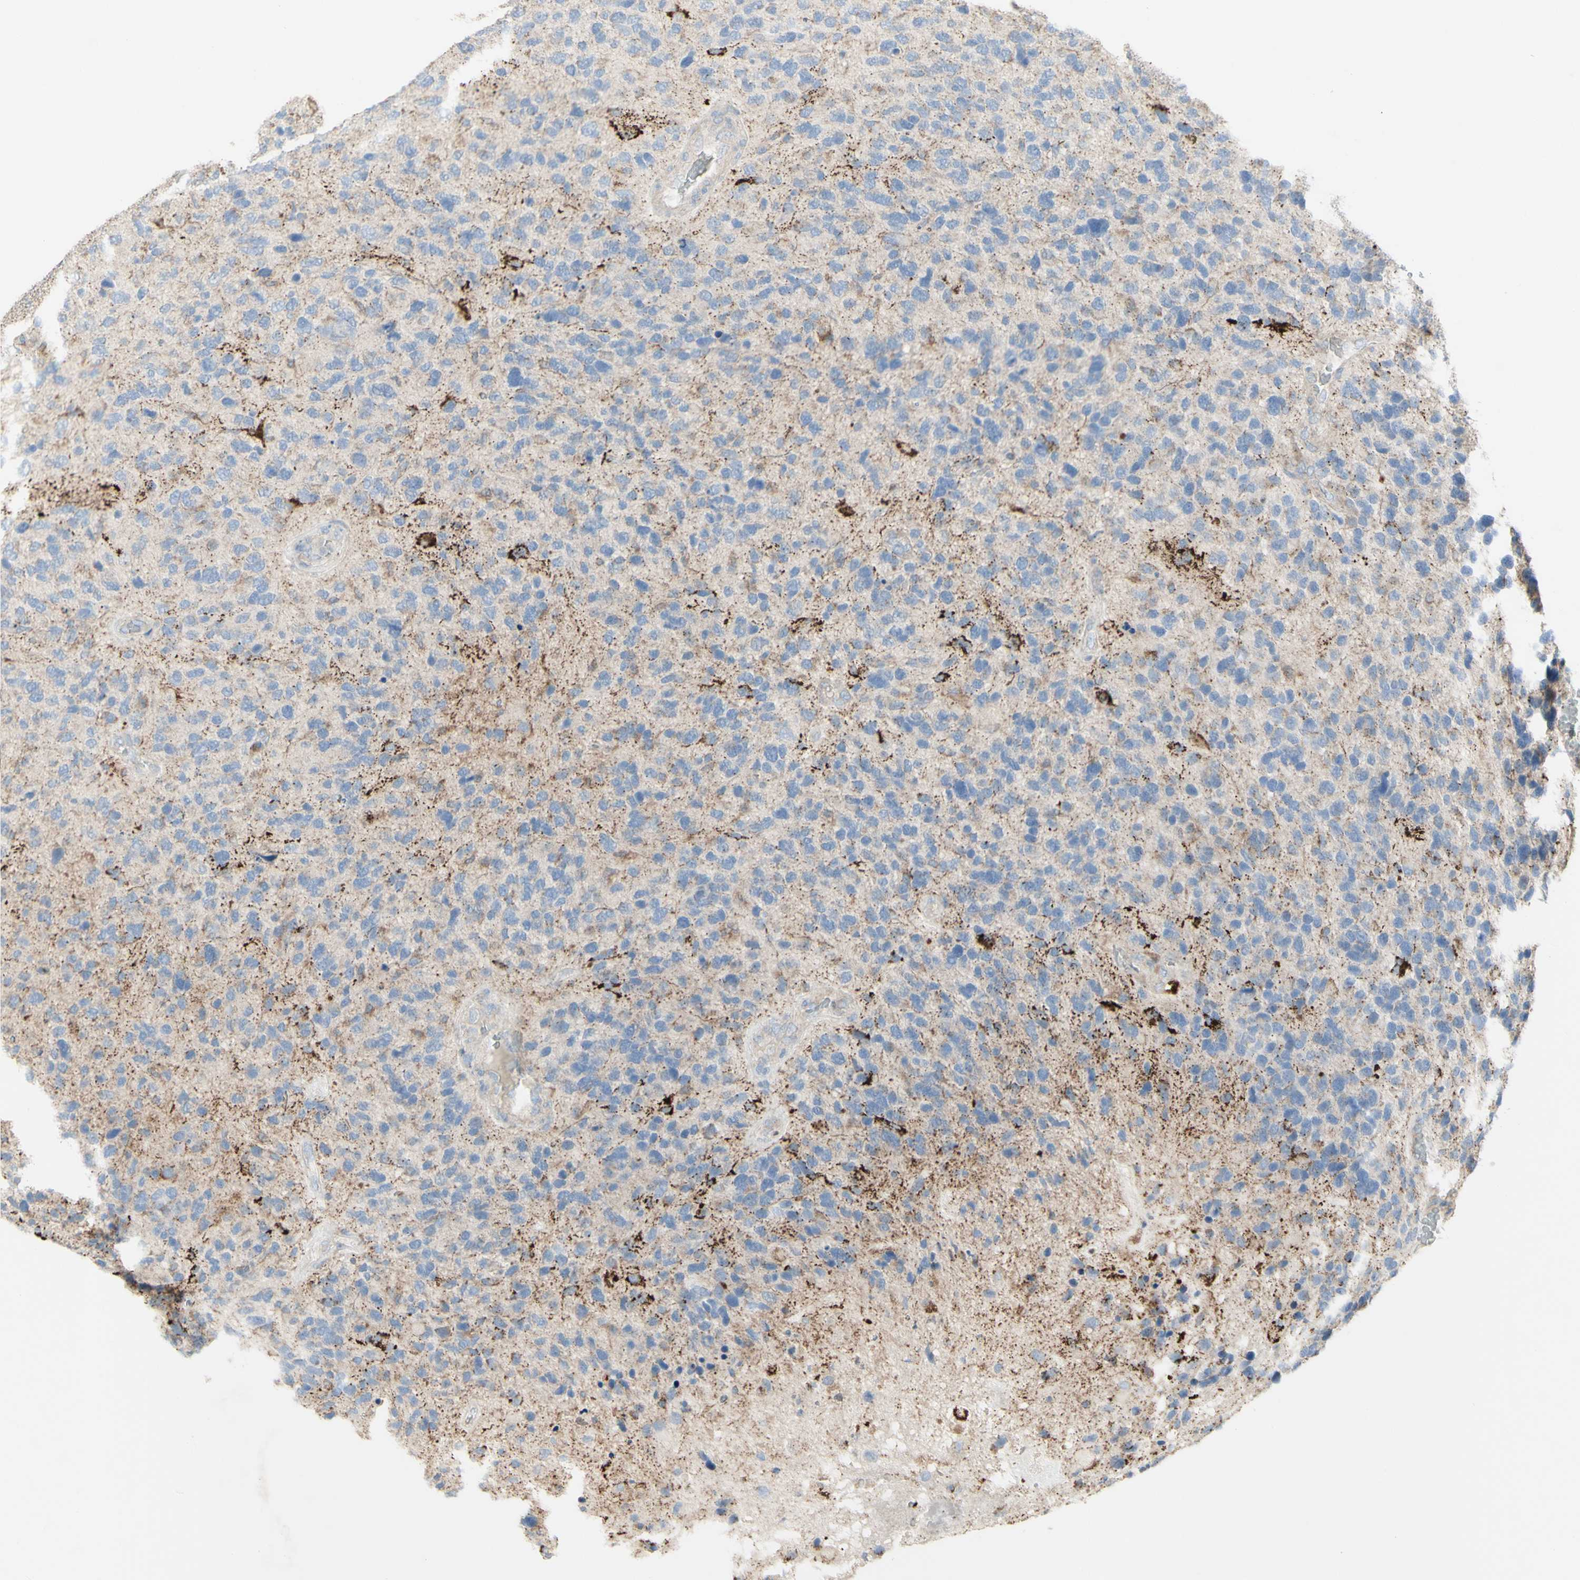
{"staining": {"intensity": "moderate", "quantity": "<25%", "location": "cytoplasmic/membranous"}, "tissue": "glioma", "cell_type": "Tumor cells", "image_type": "cancer", "snomed": [{"axis": "morphology", "description": "Glioma, malignant, High grade"}, {"axis": "topography", "description": "Brain"}], "caption": "Malignant glioma (high-grade) stained with IHC shows moderate cytoplasmic/membranous expression in about <25% of tumor cells. (IHC, brightfield microscopy, high magnification).", "gene": "CNTNAP1", "patient": {"sex": "female", "age": 58}}